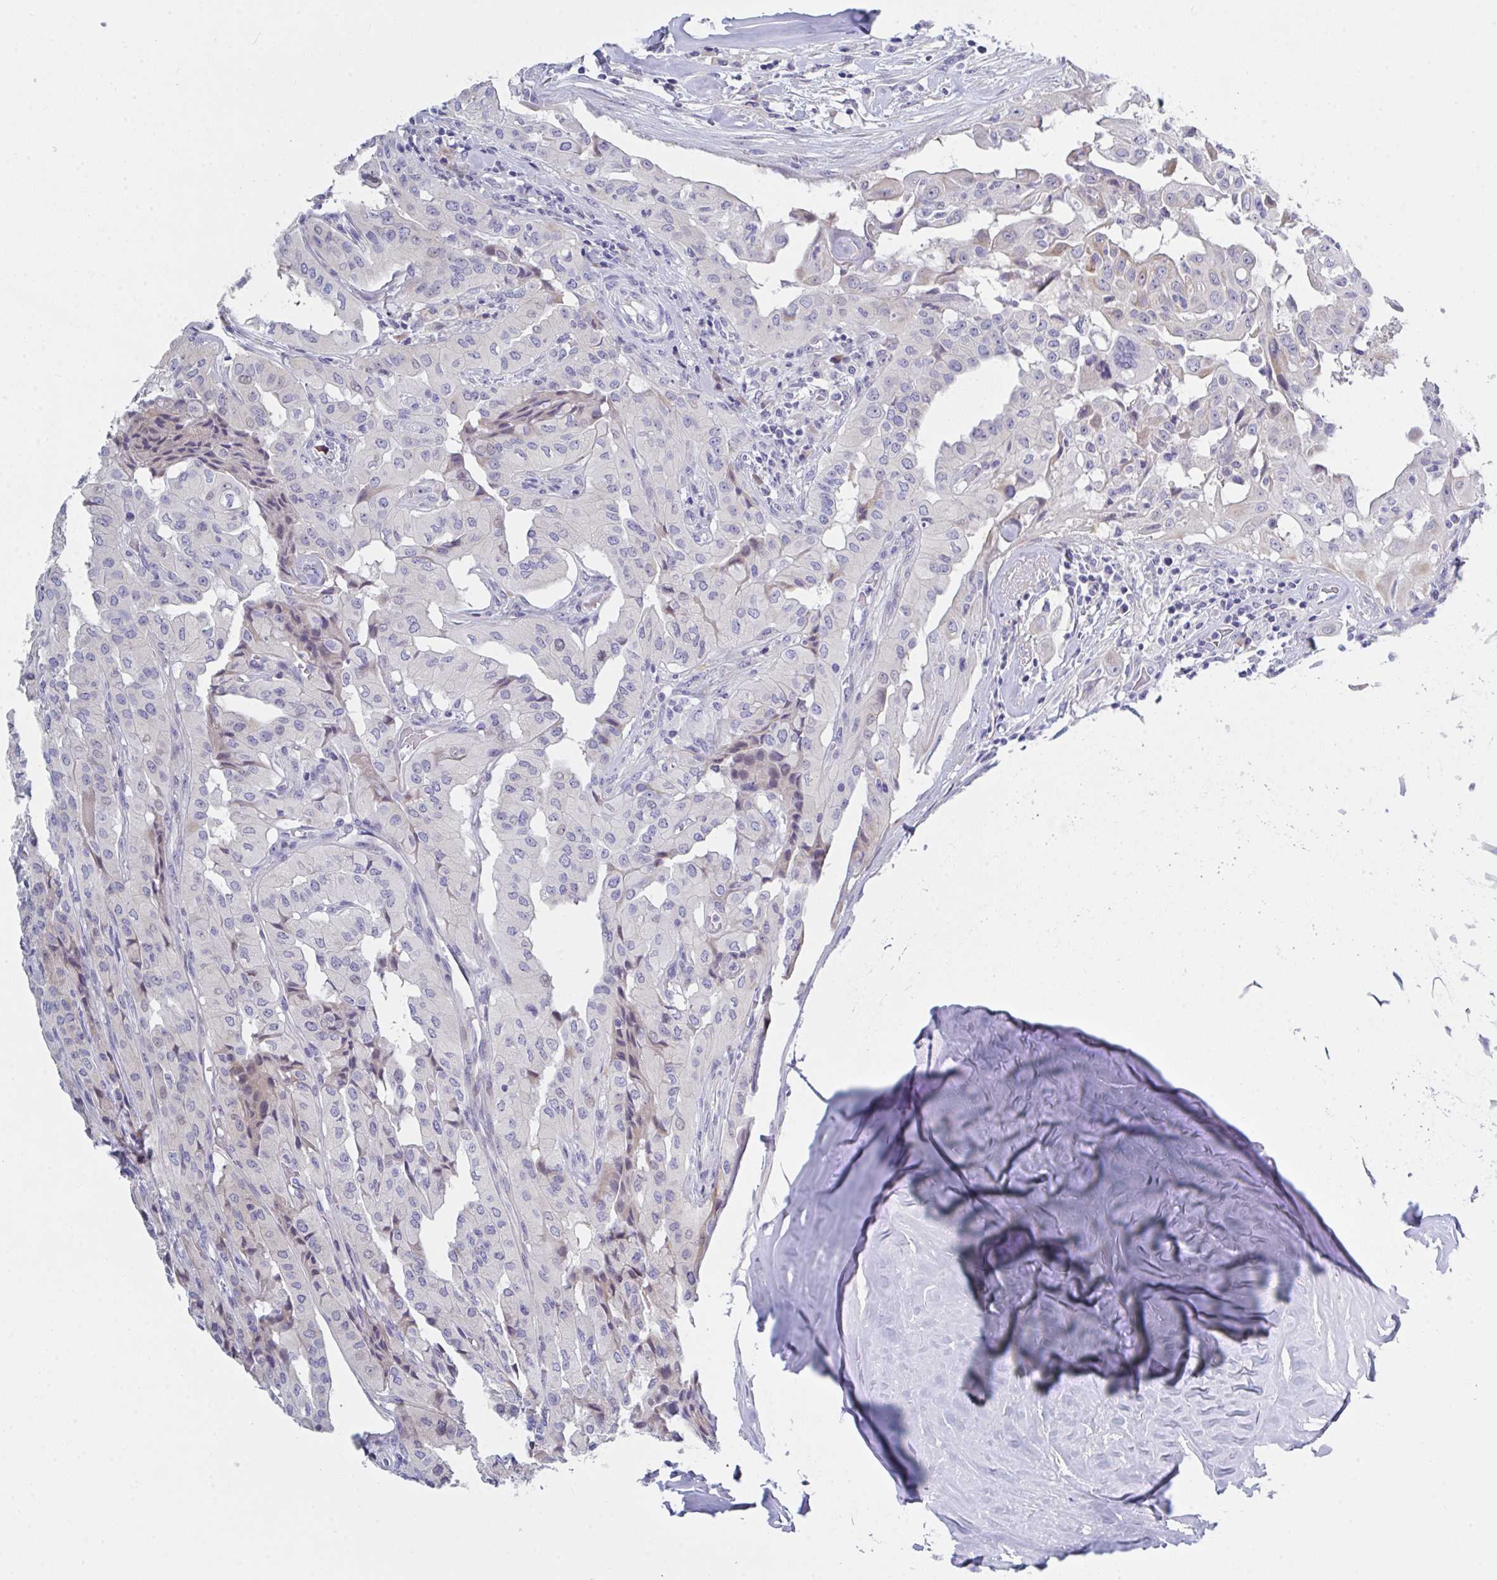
{"staining": {"intensity": "negative", "quantity": "none", "location": "none"}, "tissue": "thyroid cancer", "cell_type": "Tumor cells", "image_type": "cancer", "snomed": [{"axis": "morphology", "description": "Papillary adenocarcinoma, NOS"}, {"axis": "topography", "description": "Thyroid gland"}], "caption": "Tumor cells are negative for brown protein staining in papillary adenocarcinoma (thyroid).", "gene": "FBXO47", "patient": {"sex": "female", "age": 59}}